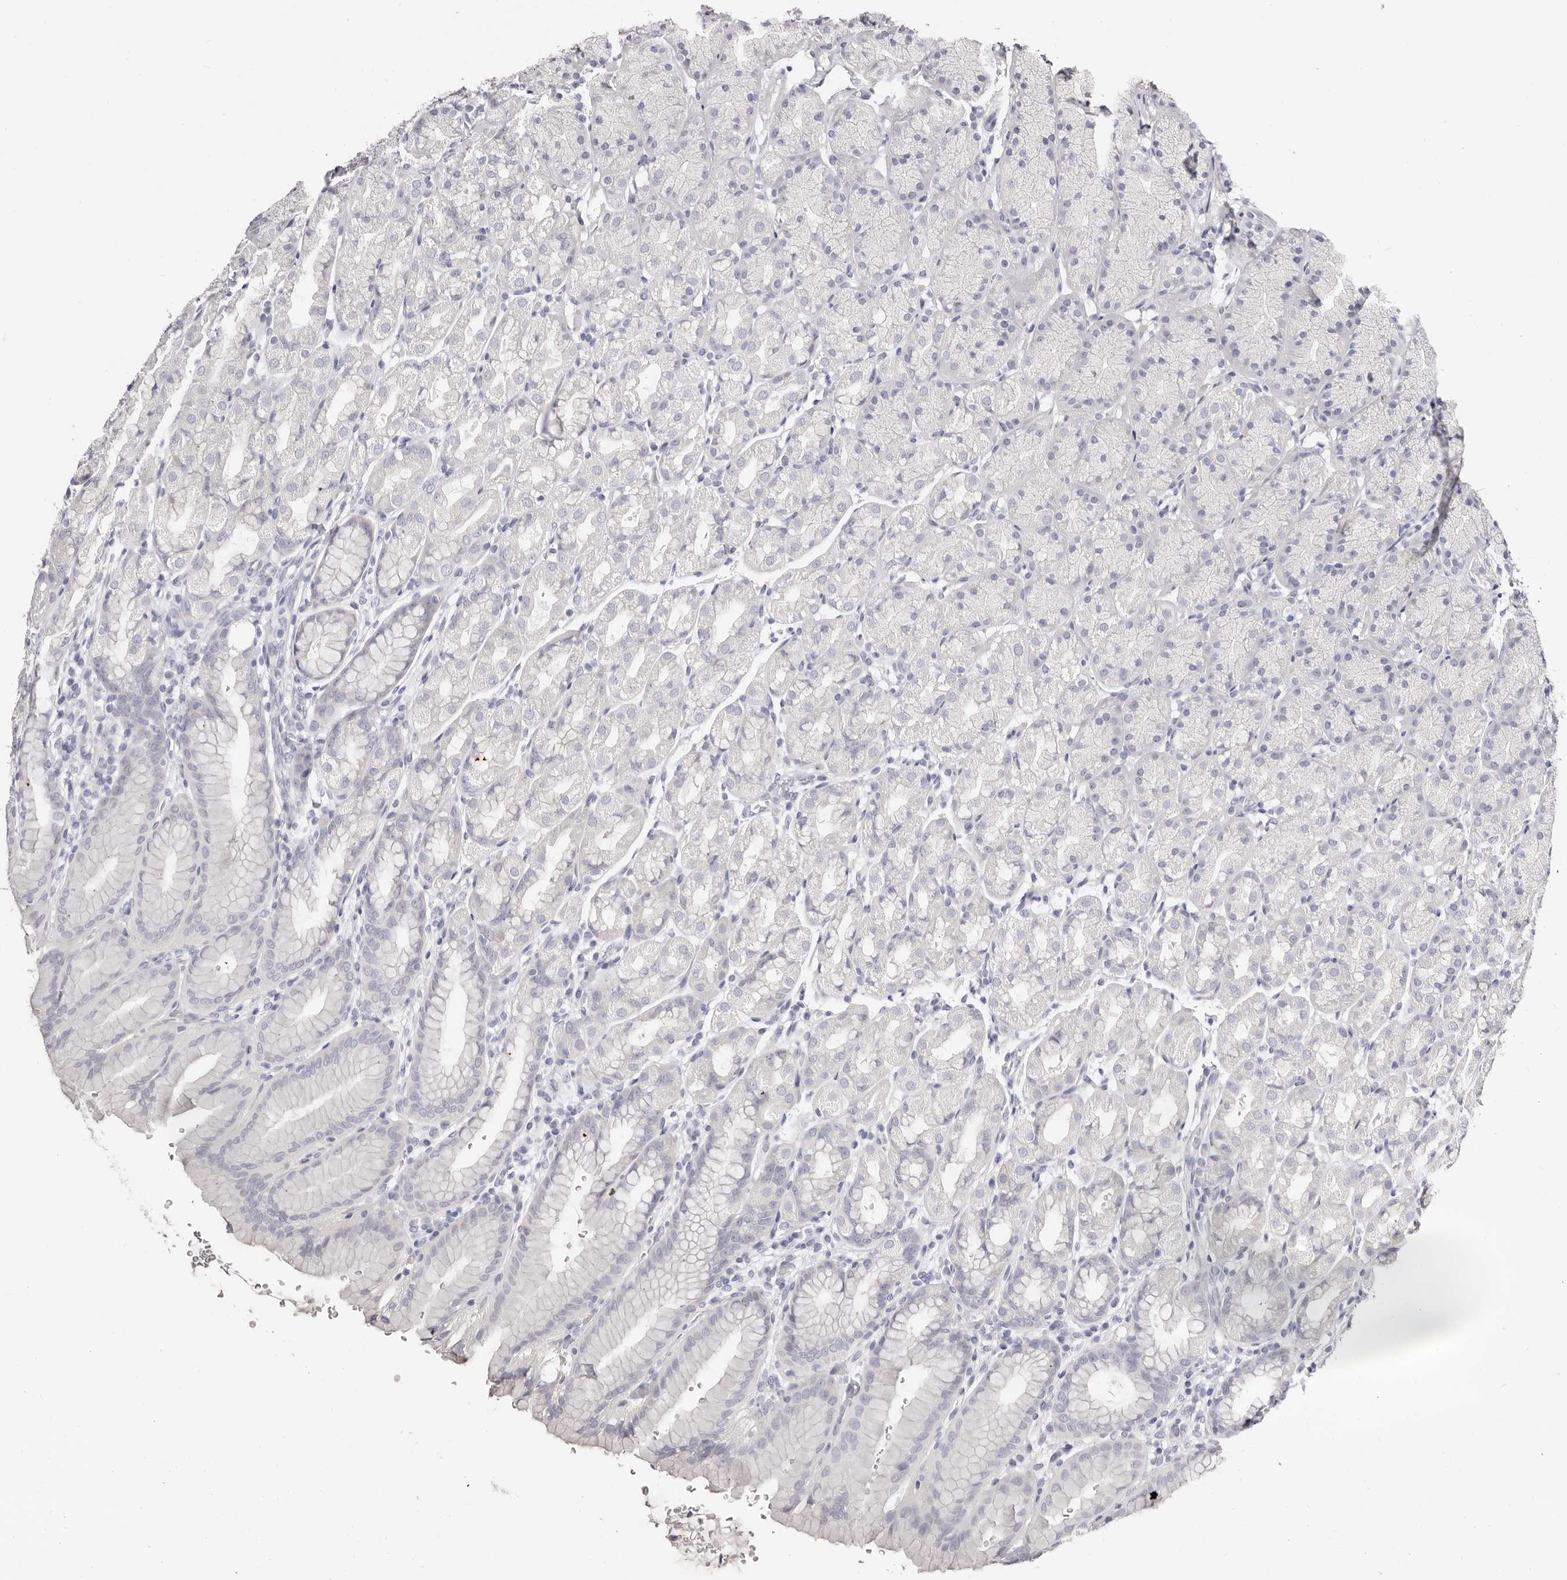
{"staining": {"intensity": "negative", "quantity": "none", "location": "none"}, "tissue": "stomach", "cell_type": "Glandular cells", "image_type": "normal", "snomed": [{"axis": "morphology", "description": "Normal tissue, NOS"}, {"axis": "topography", "description": "Stomach"}], "caption": "This is an IHC image of benign stomach. There is no positivity in glandular cells.", "gene": "AKNAD1", "patient": {"sex": "male", "age": 42}}